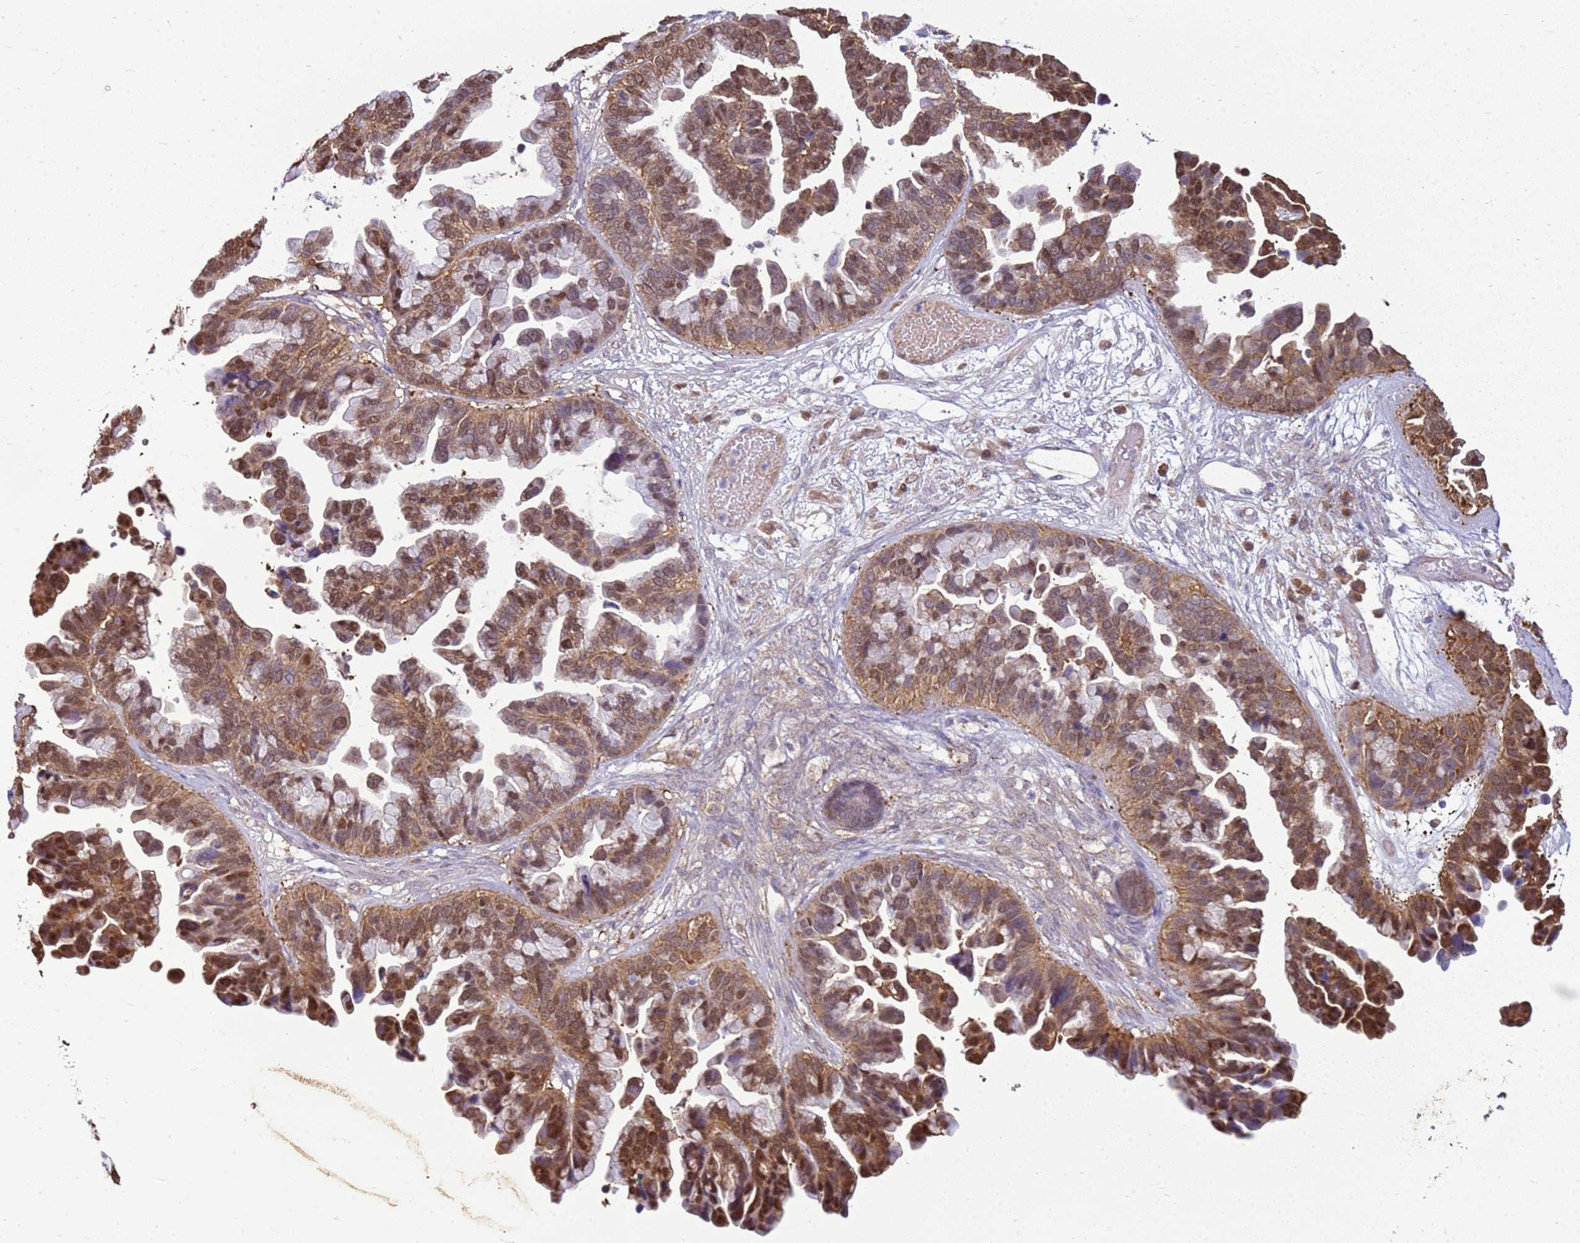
{"staining": {"intensity": "moderate", "quantity": ">75%", "location": "cytoplasmic/membranous,nuclear"}, "tissue": "ovarian cancer", "cell_type": "Tumor cells", "image_type": "cancer", "snomed": [{"axis": "morphology", "description": "Cystadenocarcinoma, serous, NOS"}, {"axis": "topography", "description": "Ovary"}], "caption": "Tumor cells display medium levels of moderate cytoplasmic/membranous and nuclear staining in about >75% of cells in serous cystadenocarcinoma (ovarian).", "gene": "YWHAE", "patient": {"sex": "female", "age": 56}}